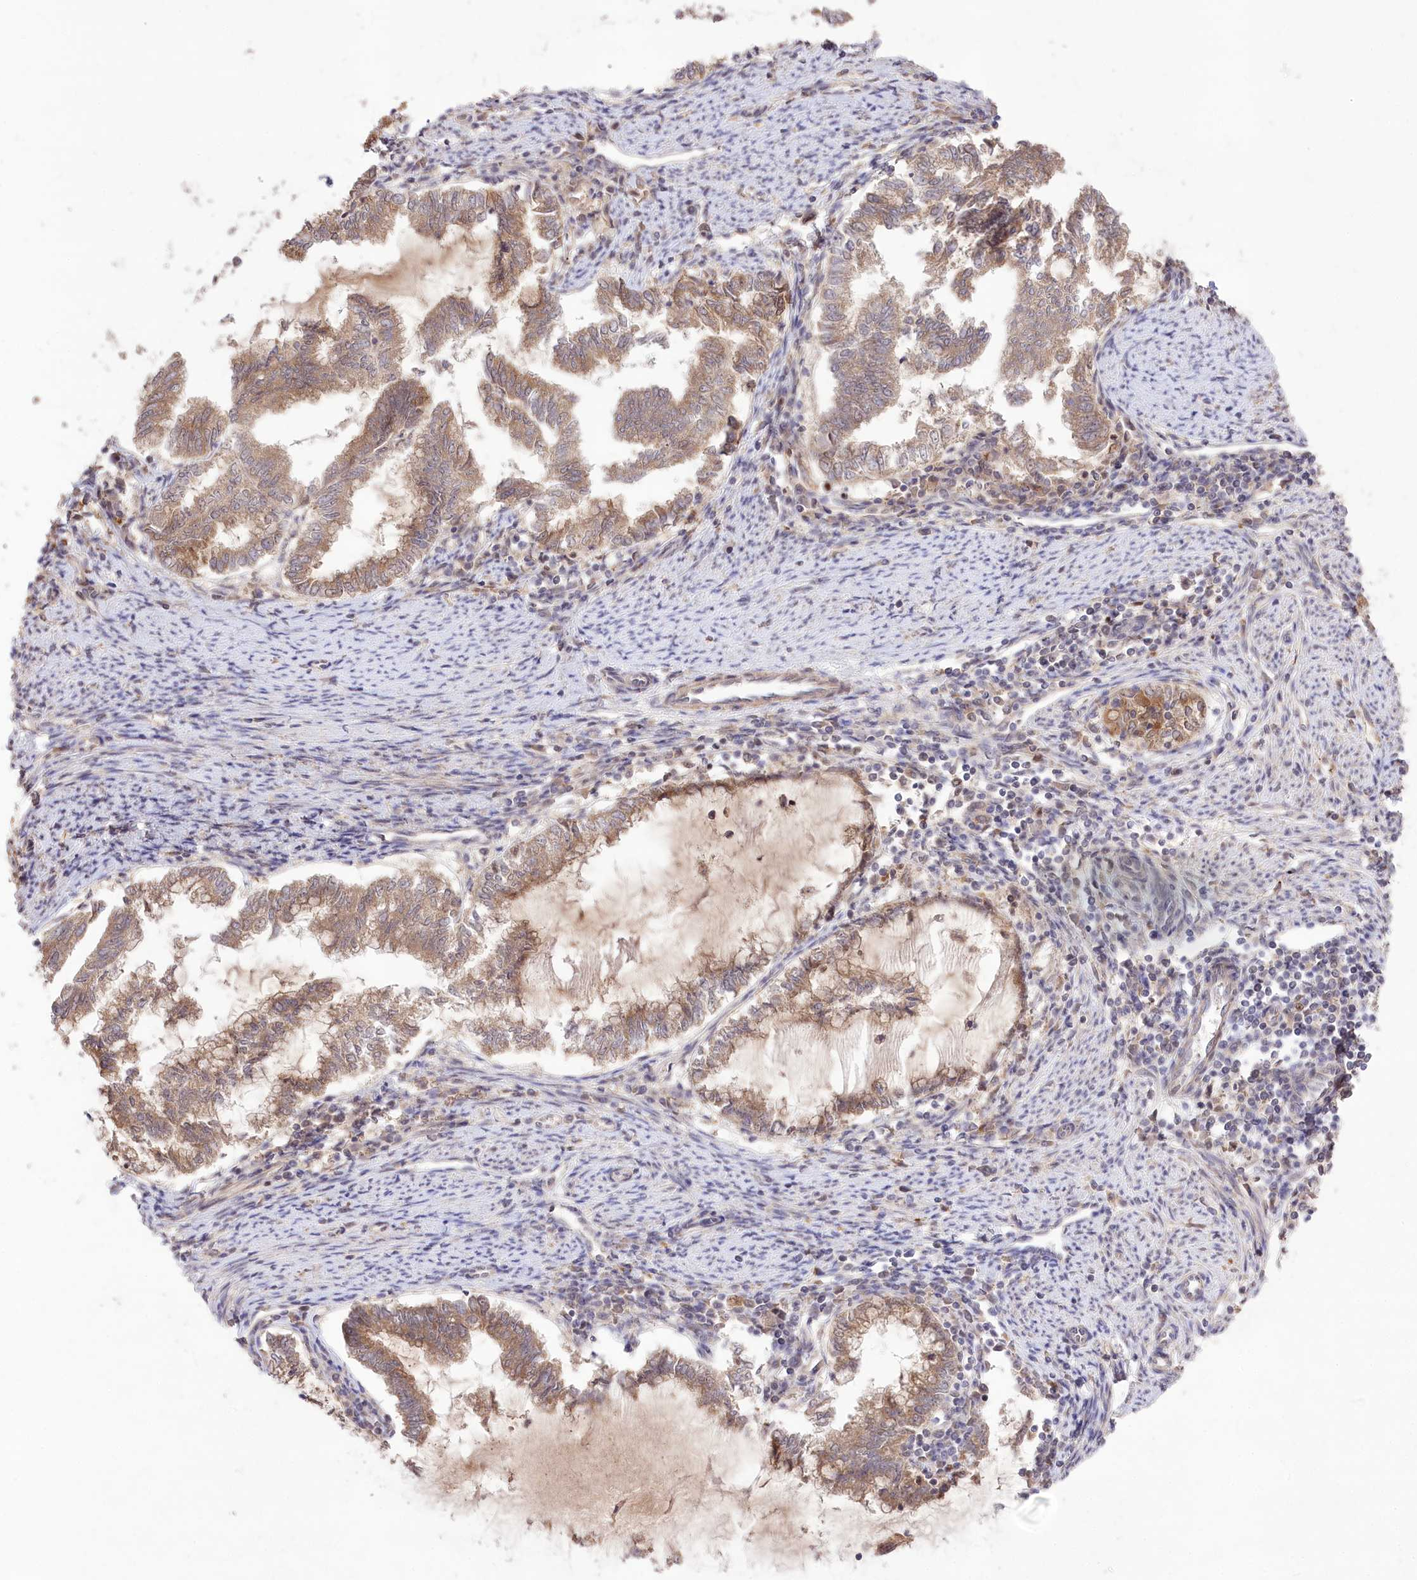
{"staining": {"intensity": "moderate", "quantity": ">75%", "location": "cytoplasmic/membranous"}, "tissue": "endometrial cancer", "cell_type": "Tumor cells", "image_type": "cancer", "snomed": [{"axis": "morphology", "description": "Adenocarcinoma, NOS"}, {"axis": "topography", "description": "Endometrium"}], "caption": "There is medium levels of moderate cytoplasmic/membranous positivity in tumor cells of endometrial cancer (adenocarcinoma), as demonstrated by immunohistochemical staining (brown color).", "gene": "HELT", "patient": {"sex": "female", "age": 79}}